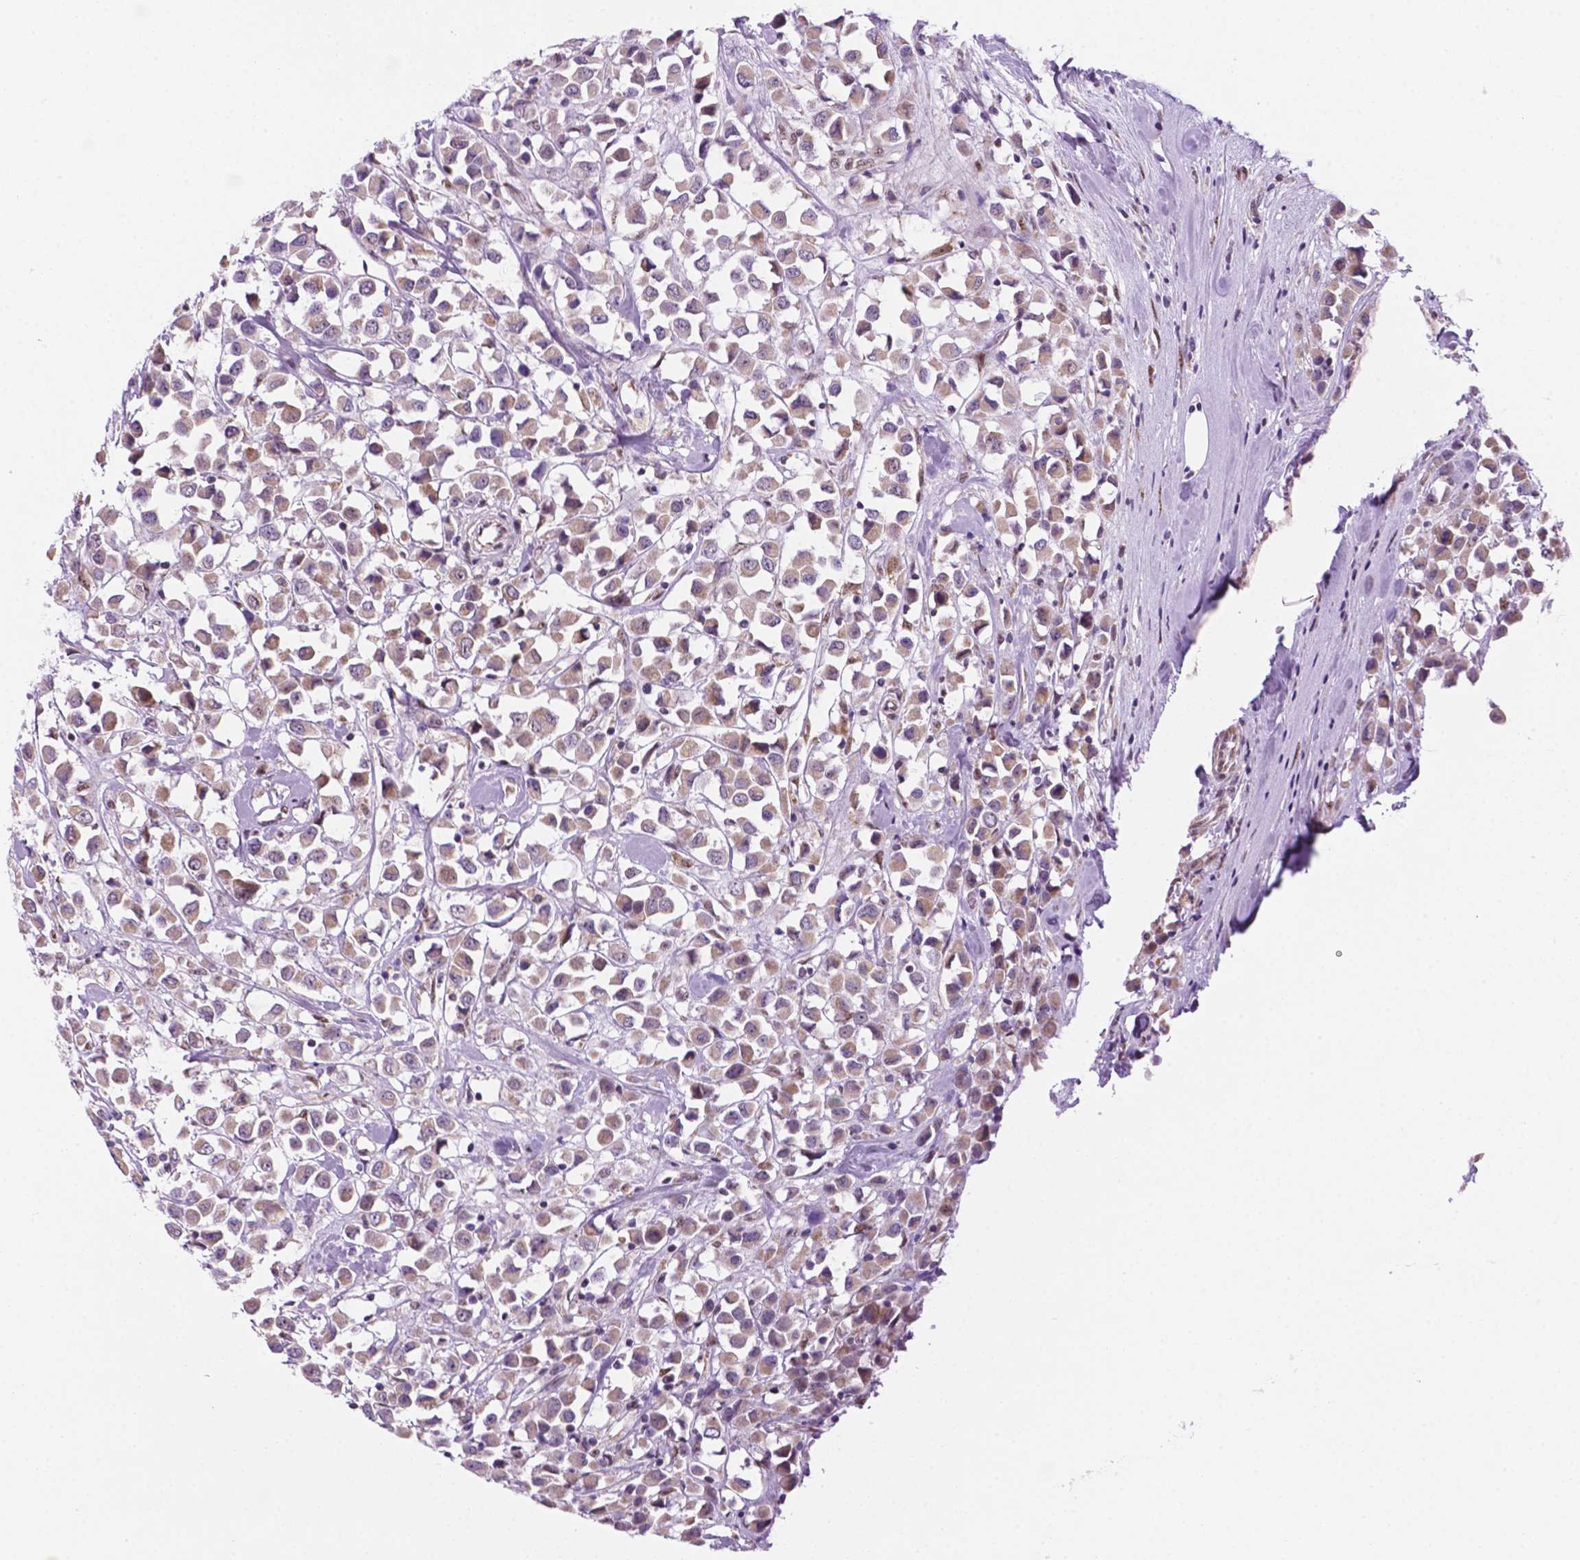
{"staining": {"intensity": "weak", "quantity": "25%-75%", "location": "cytoplasmic/membranous"}, "tissue": "breast cancer", "cell_type": "Tumor cells", "image_type": "cancer", "snomed": [{"axis": "morphology", "description": "Duct carcinoma"}, {"axis": "topography", "description": "Breast"}], "caption": "Breast cancer (invasive ductal carcinoma) was stained to show a protein in brown. There is low levels of weak cytoplasmic/membranous staining in approximately 25%-75% of tumor cells.", "gene": "C18orf21", "patient": {"sex": "female", "age": 61}}